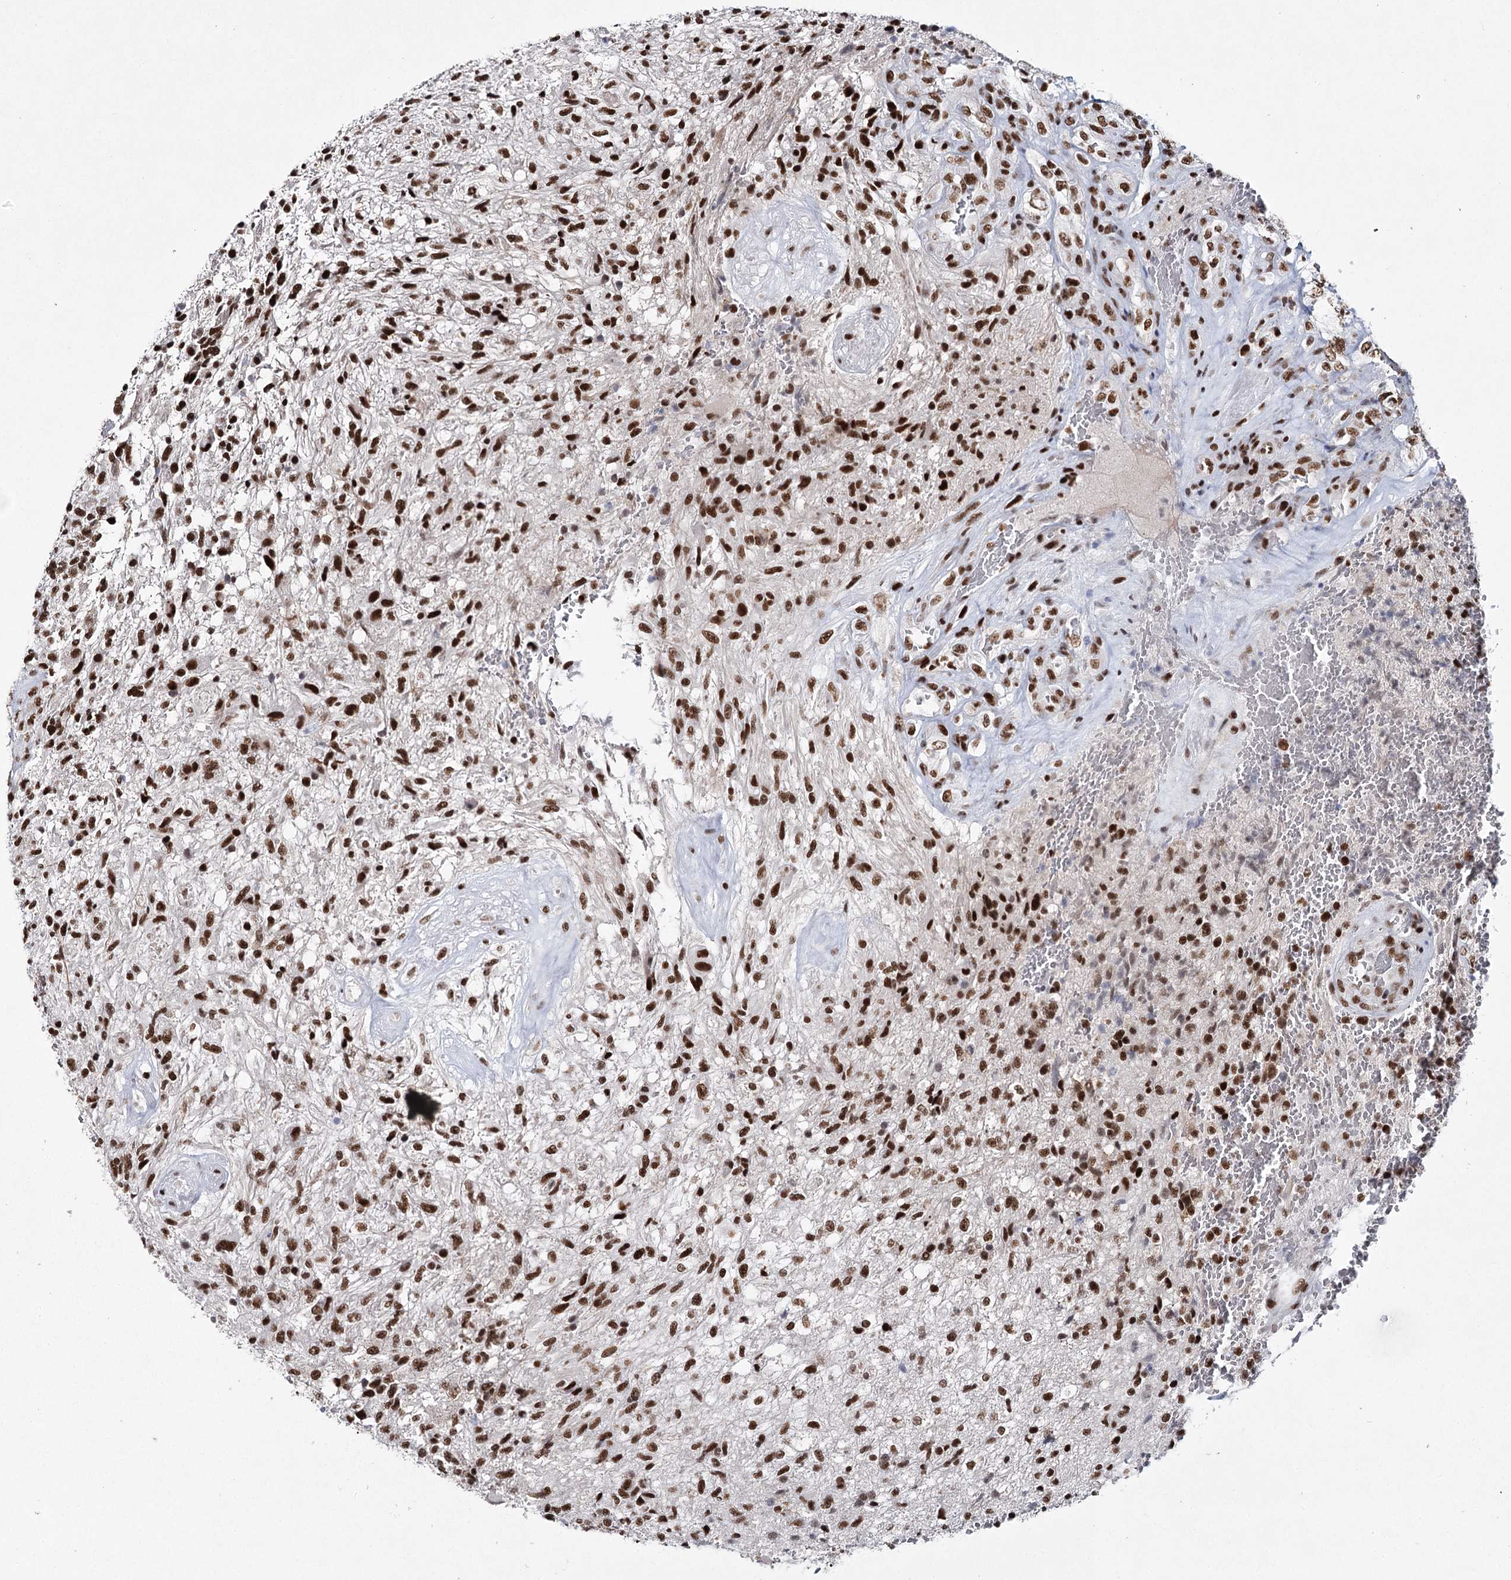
{"staining": {"intensity": "strong", "quantity": ">75%", "location": "nuclear"}, "tissue": "glioma", "cell_type": "Tumor cells", "image_type": "cancer", "snomed": [{"axis": "morphology", "description": "Glioma, malignant, High grade"}, {"axis": "topography", "description": "Brain"}], "caption": "A brown stain shows strong nuclear expression of a protein in human glioma tumor cells.", "gene": "SCAF8", "patient": {"sex": "male", "age": 56}}